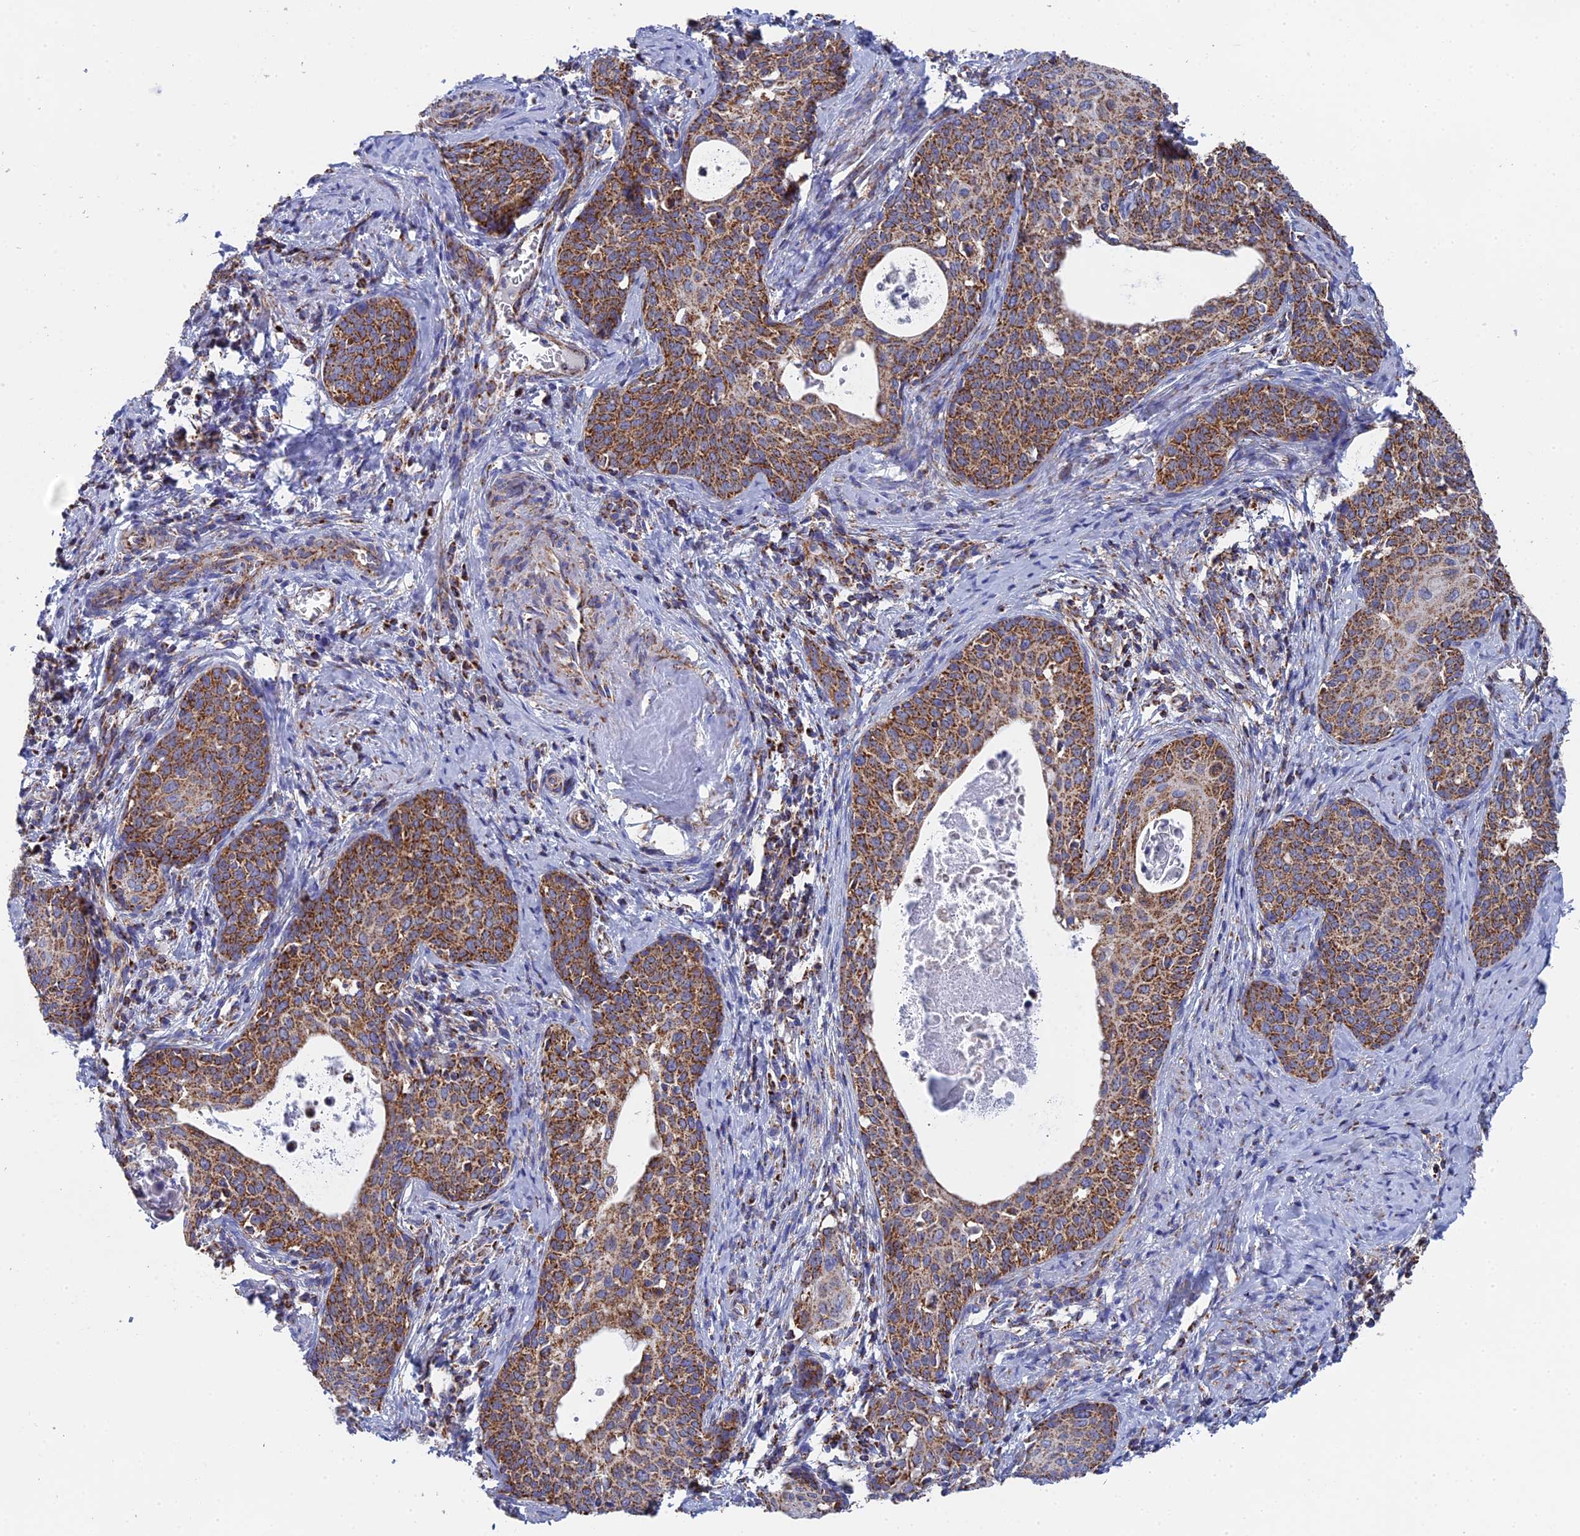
{"staining": {"intensity": "moderate", "quantity": ">75%", "location": "cytoplasmic/membranous"}, "tissue": "cervical cancer", "cell_type": "Tumor cells", "image_type": "cancer", "snomed": [{"axis": "morphology", "description": "Squamous cell carcinoma, NOS"}, {"axis": "topography", "description": "Cervix"}], "caption": "Cervical squamous cell carcinoma stained with a brown dye reveals moderate cytoplasmic/membranous positive positivity in about >75% of tumor cells.", "gene": "NDUFA5", "patient": {"sex": "female", "age": 52}}